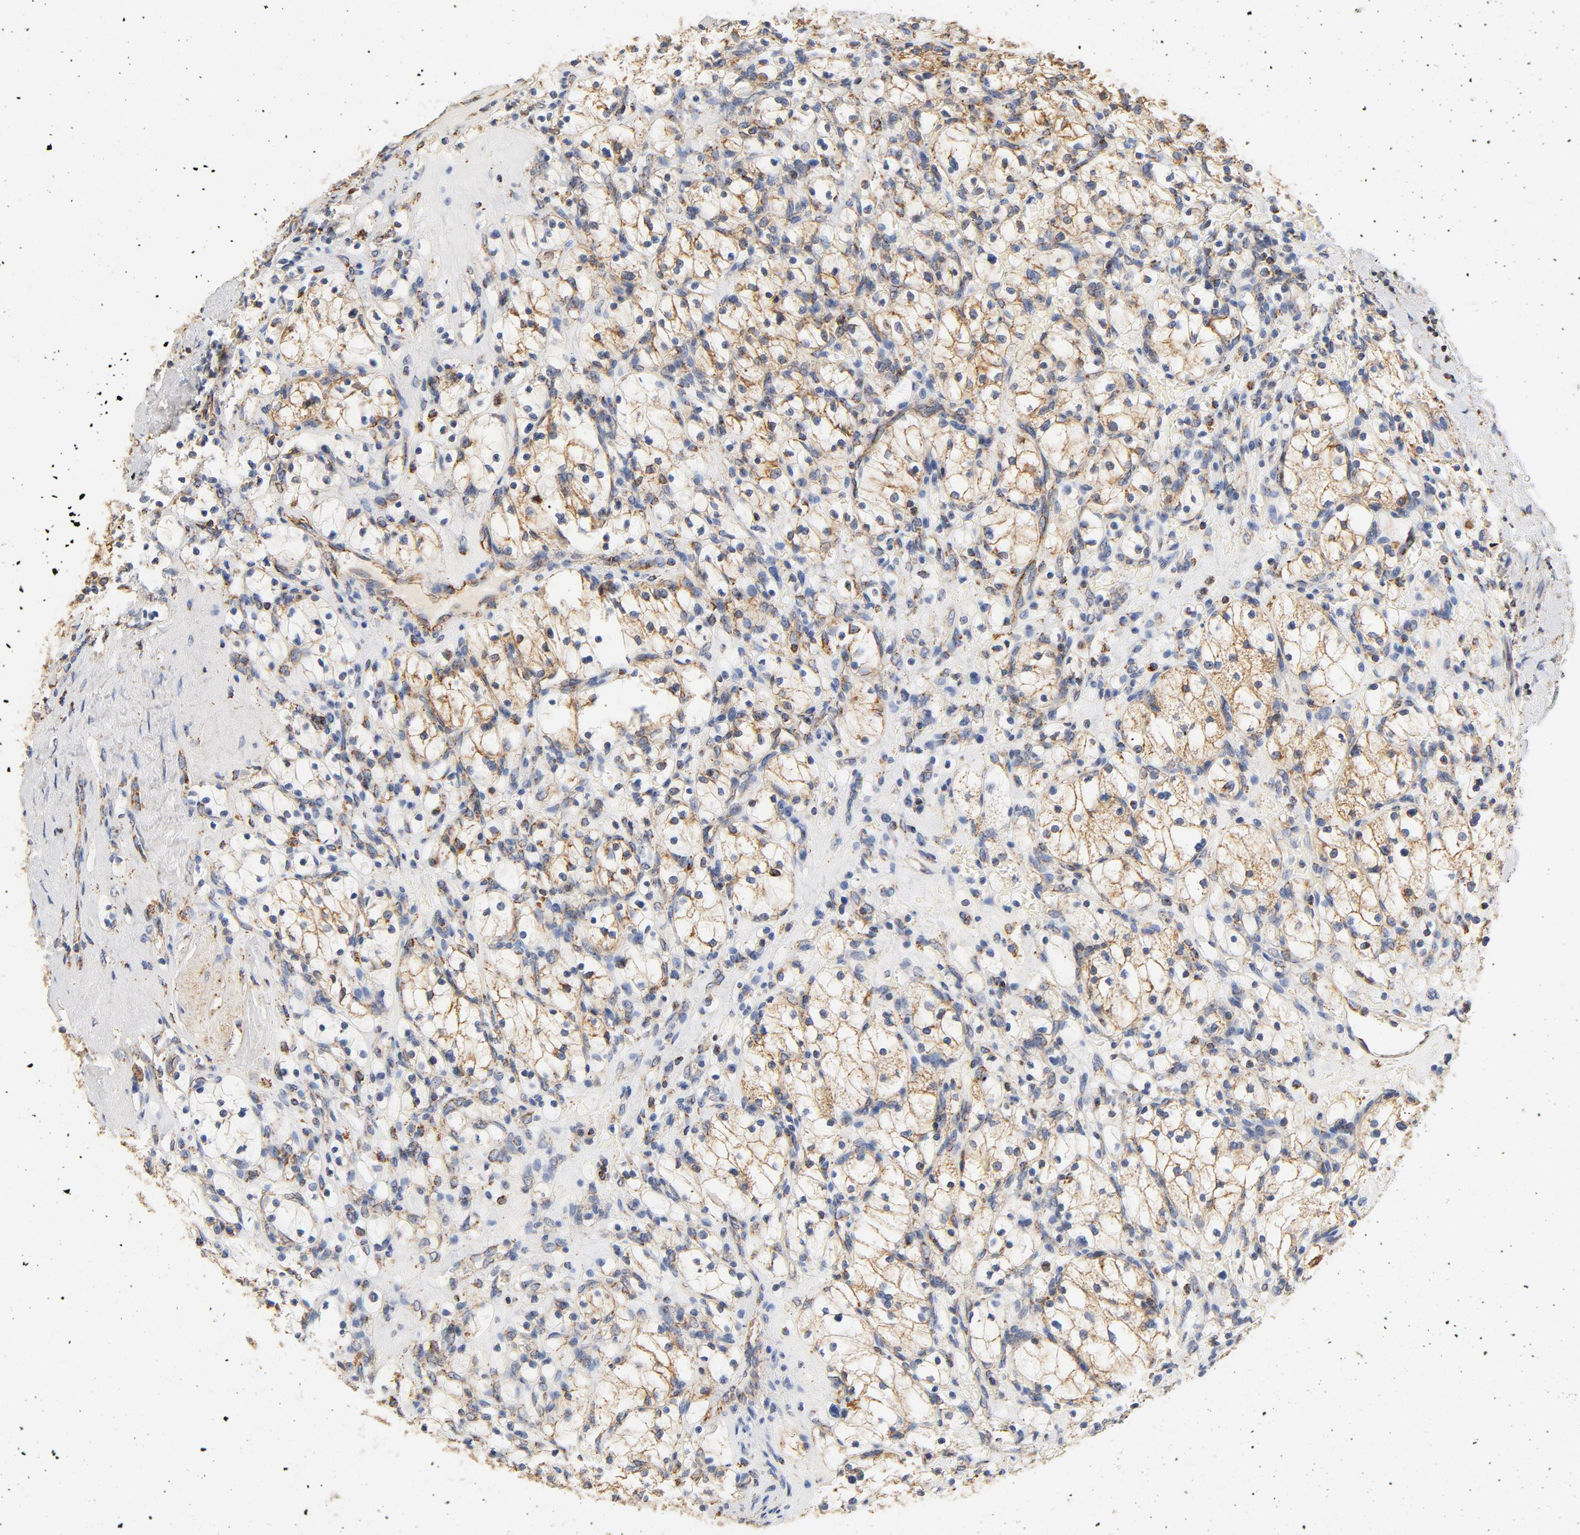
{"staining": {"intensity": "moderate", "quantity": ">75%", "location": "cytoplasmic/membranous"}, "tissue": "renal cancer", "cell_type": "Tumor cells", "image_type": "cancer", "snomed": [{"axis": "morphology", "description": "Adenocarcinoma, NOS"}, {"axis": "topography", "description": "Kidney"}], "caption": "Adenocarcinoma (renal) stained for a protein exhibits moderate cytoplasmic/membranous positivity in tumor cells.", "gene": "COX4I1", "patient": {"sex": "female", "age": 83}}